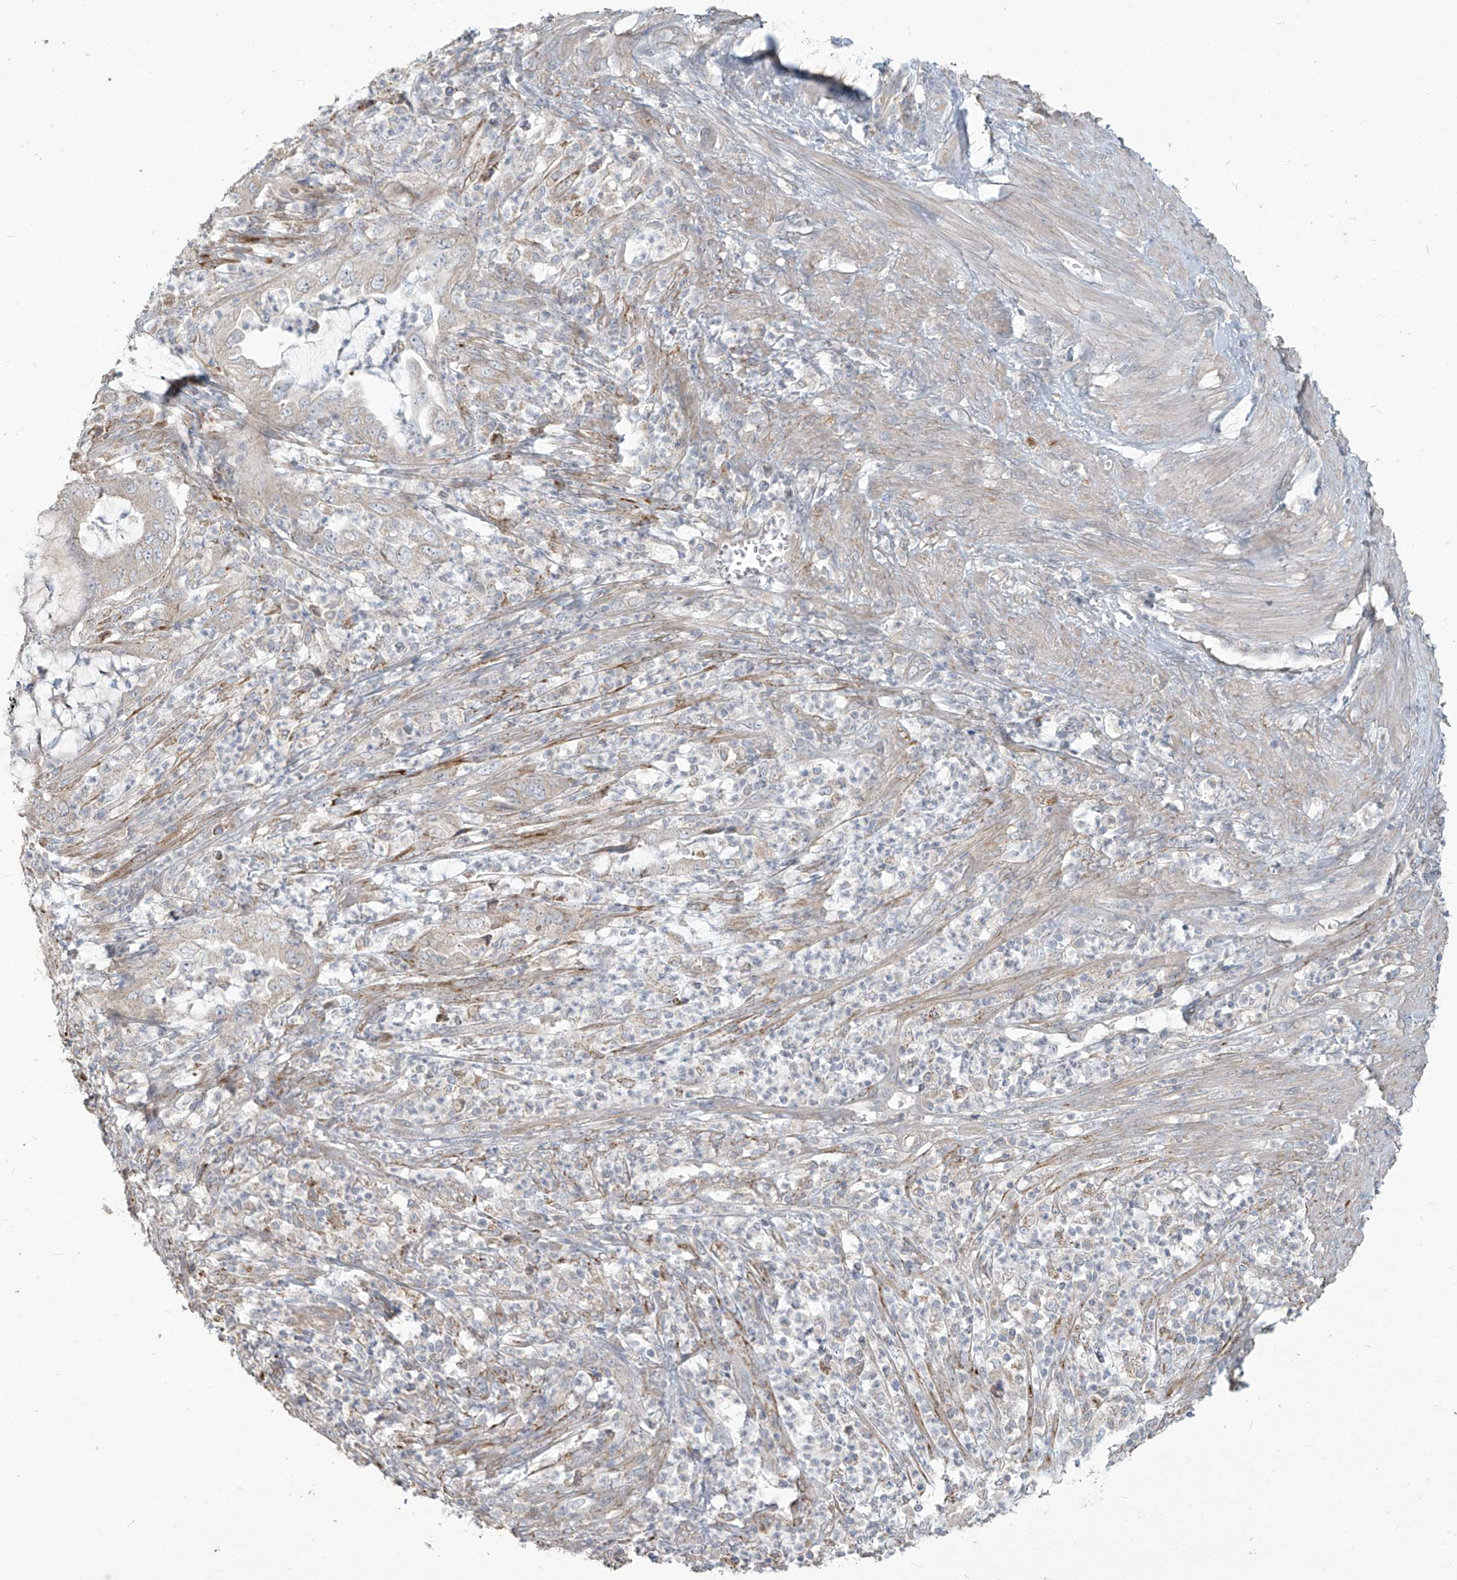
{"staining": {"intensity": "negative", "quantity": "none", "location": "none"}, "tissue": "endometrial cancer", "cell_type": "Tumor cells", "image_type": "cancer", "snomed": [{"axis": "morphology", "description": "Adenocarcinoma, NOS"}, {"axis": "topography", "description": "Endometrium"}], "caption": "Immunohistochemistry (IHC) of human adenocarcinoma (endometrial) displays no staining in tumor cells.", "gene": "MAGIX", "patient": {"sex": "female", "age": 51}}